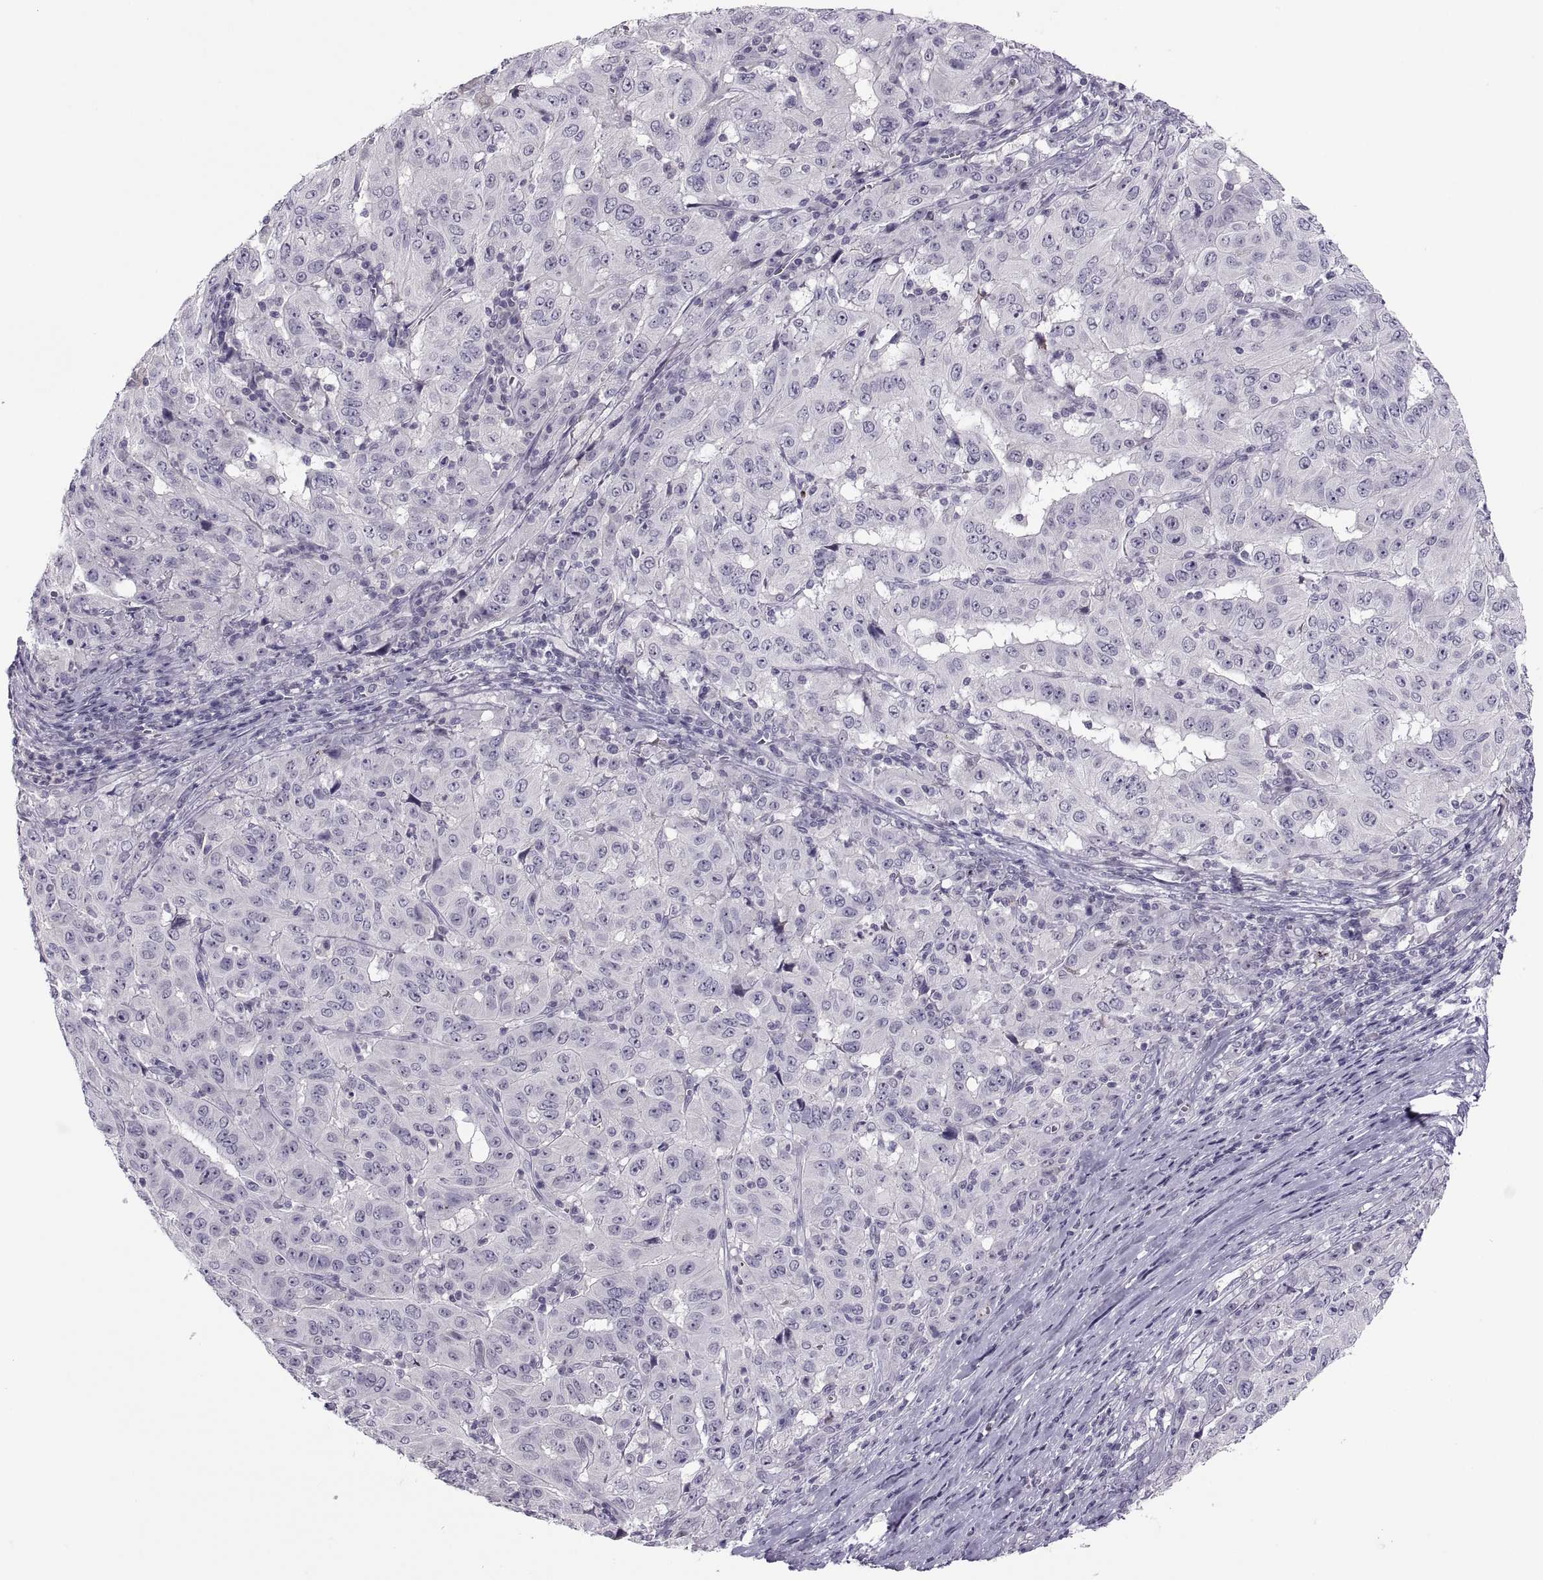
{"staining": {"intensity": "negative", "quantity": "none", "location": "none"}, "tissue": "pancreatic cancer", "cell_type": "Tumor cells", "image_type": "cancer", "snomed": [{"axis": "morphology", "description": "Adenocarcinoma, NOS"}, {"axis": "topography", "description": "Pancreas"}], "caption": "Tumor cells show no significant staining in pancreatic adenocarcinoma.", "gene": "CHCT1", "patient": {"sex": "male", "age": 63}}